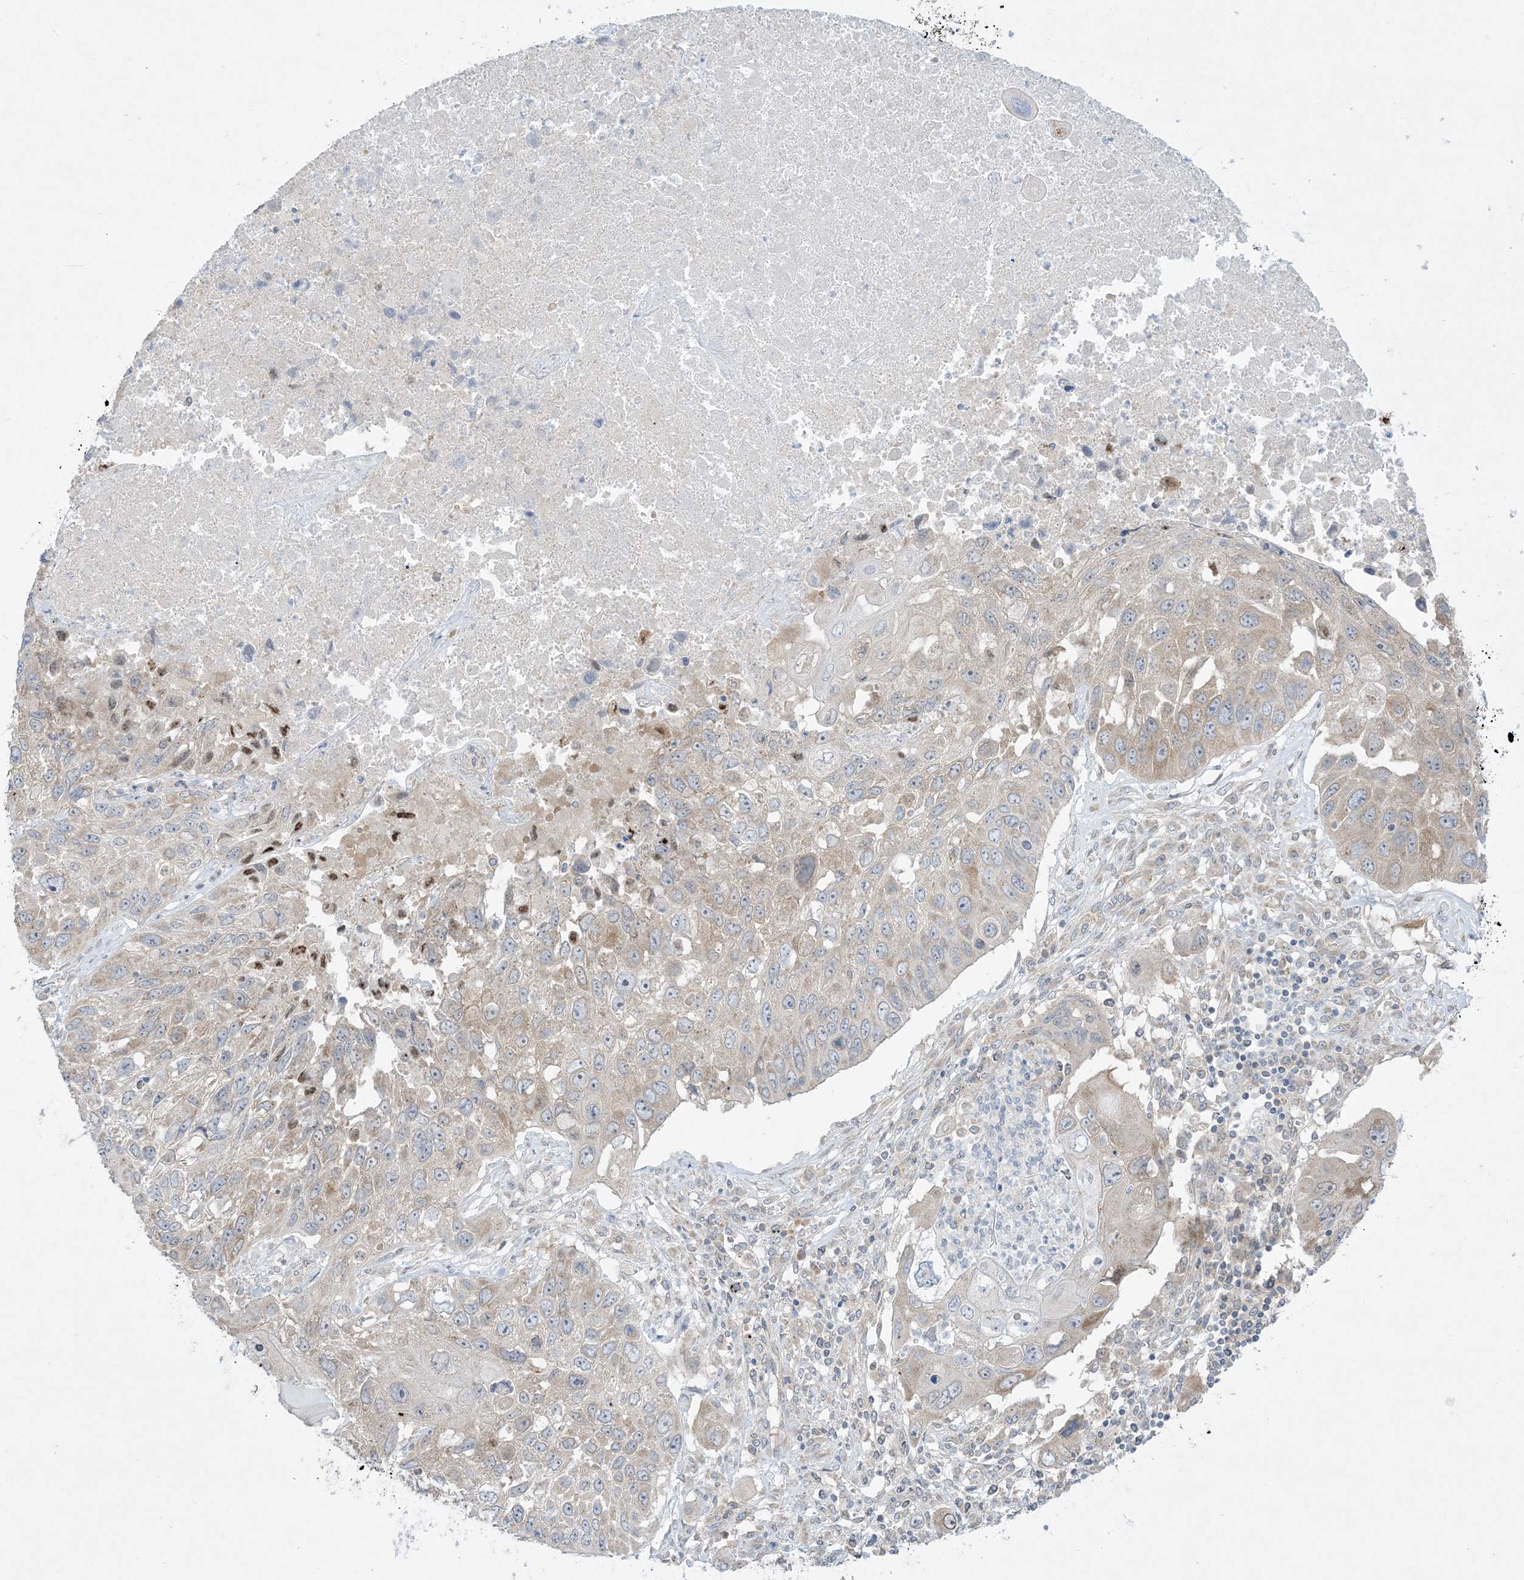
{"staining": {"intensity": "weak", "quantity": "<25%", "location": "cytoplasmic/membranous"}, "tissue": "lung cancer", "cell_type": "Tumor cells", "image_type": "cancer", "snomed": [{"axis": "morphology", "description": "Squamous cell carcinoma, NOS"}, {"axis": "topography", "description": "Lung"}], "caption": "Immunohistochemical staining of human squamous cell carcinoma (lung) shows no significant positivity in tumor cells. Brightfield microscopy of immunohistochemistry (IHC) stained with DAB (3,3'-diaminobenzidine) (brown) and hematoxylin (blue), captured at high magnification.", "gene": "RPP40", "patient": {"sex": "male", "age": 61}}